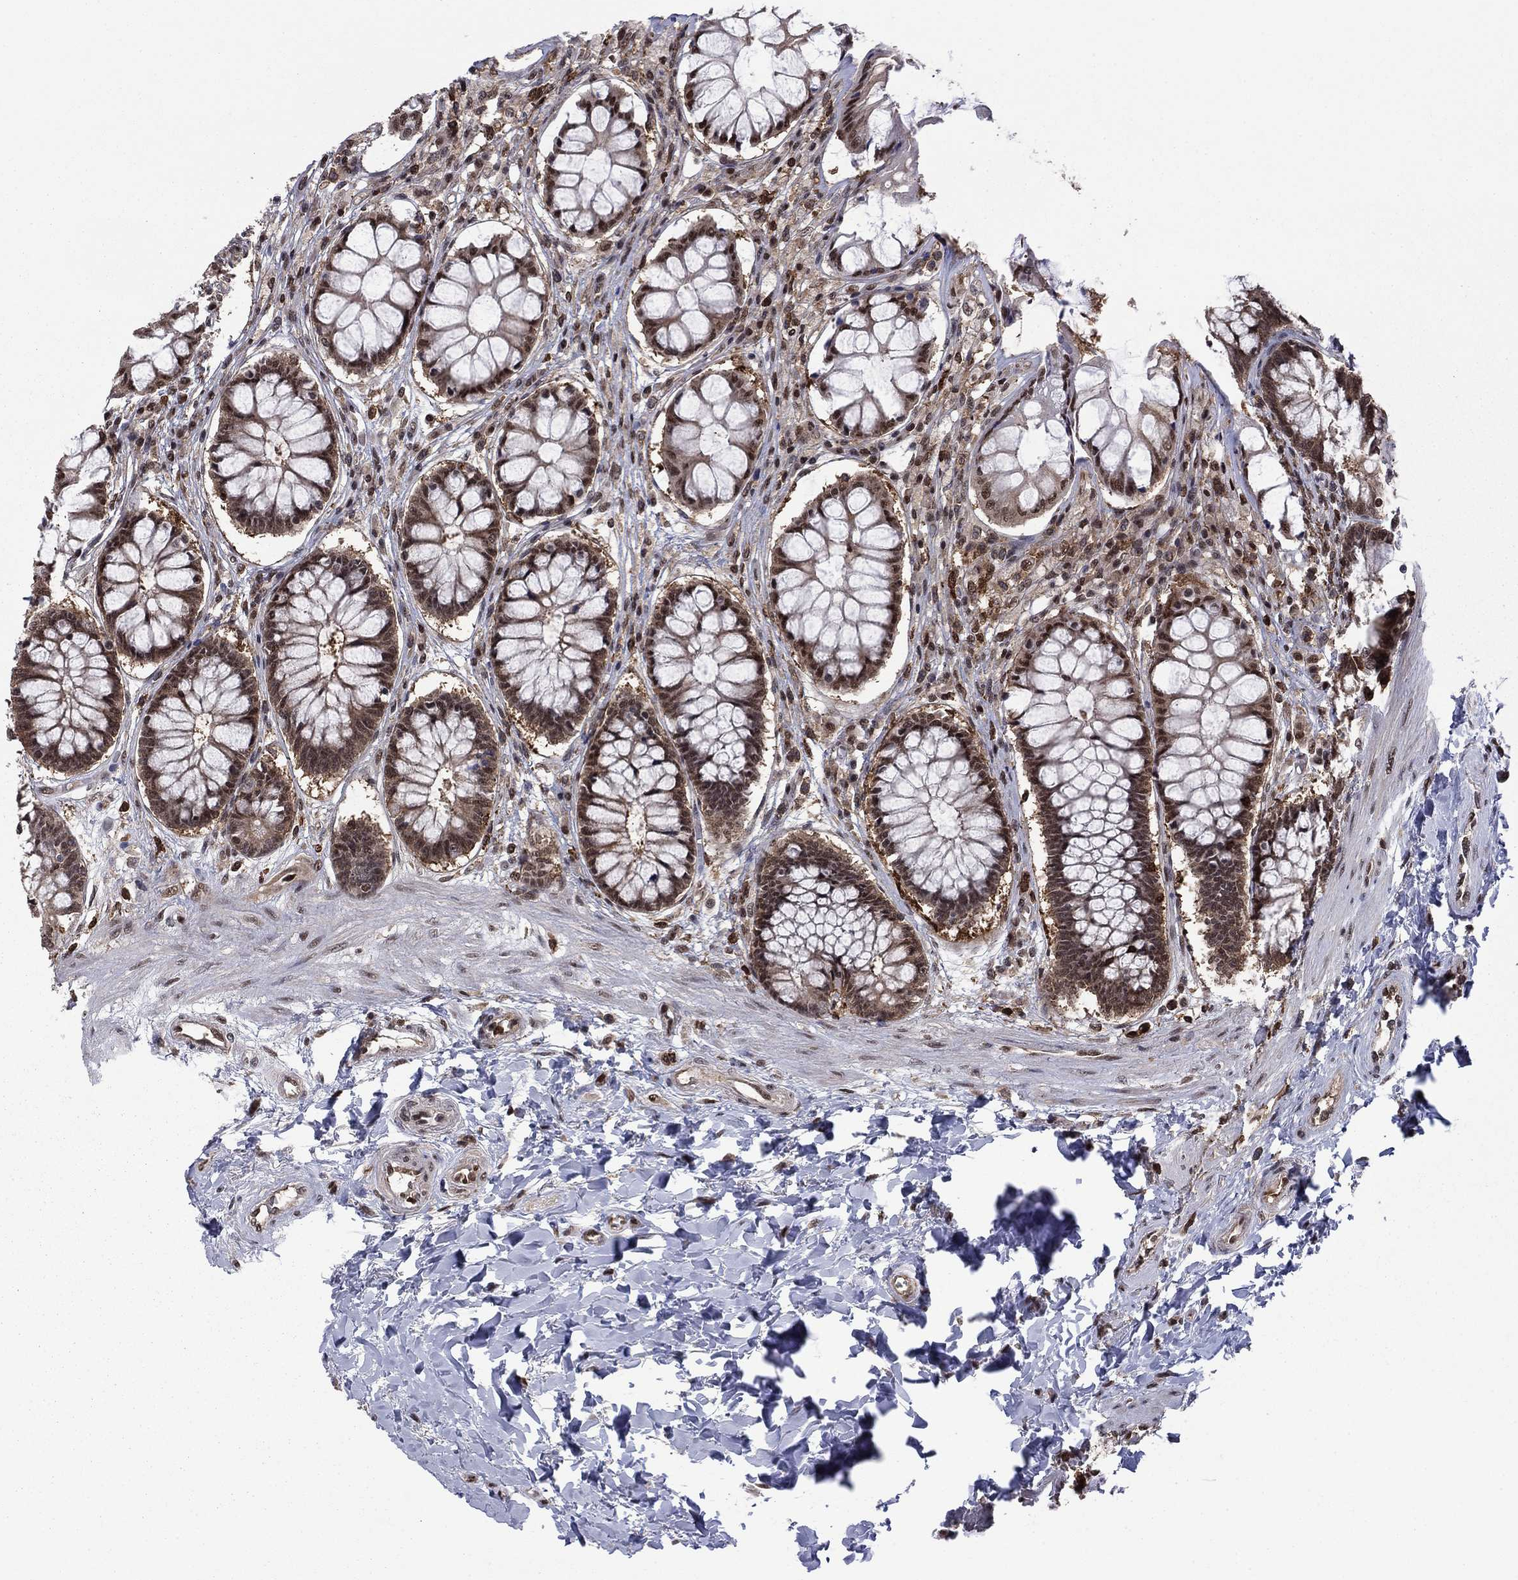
{"staining": {"intensity": "moderate", "quantity": ">75%", "location": "cytoplasmic/membranous,nuclear"}, "tissue": "rectum", "cell_type": "Glandular cells", "image_type": "normal", "snomed": [{"axis": "morphology", "description": "Normal tissue, NOS"}, {"axis": "topography", "description": "Rectum"}], "caption": "A brown stain shows moderate cytoplasmic/membranous,nuclear staining of a protein in glandular cells of benign human rectum.", "gene": "PSMD2", "patient": {"sex": "female", "age": 58}}